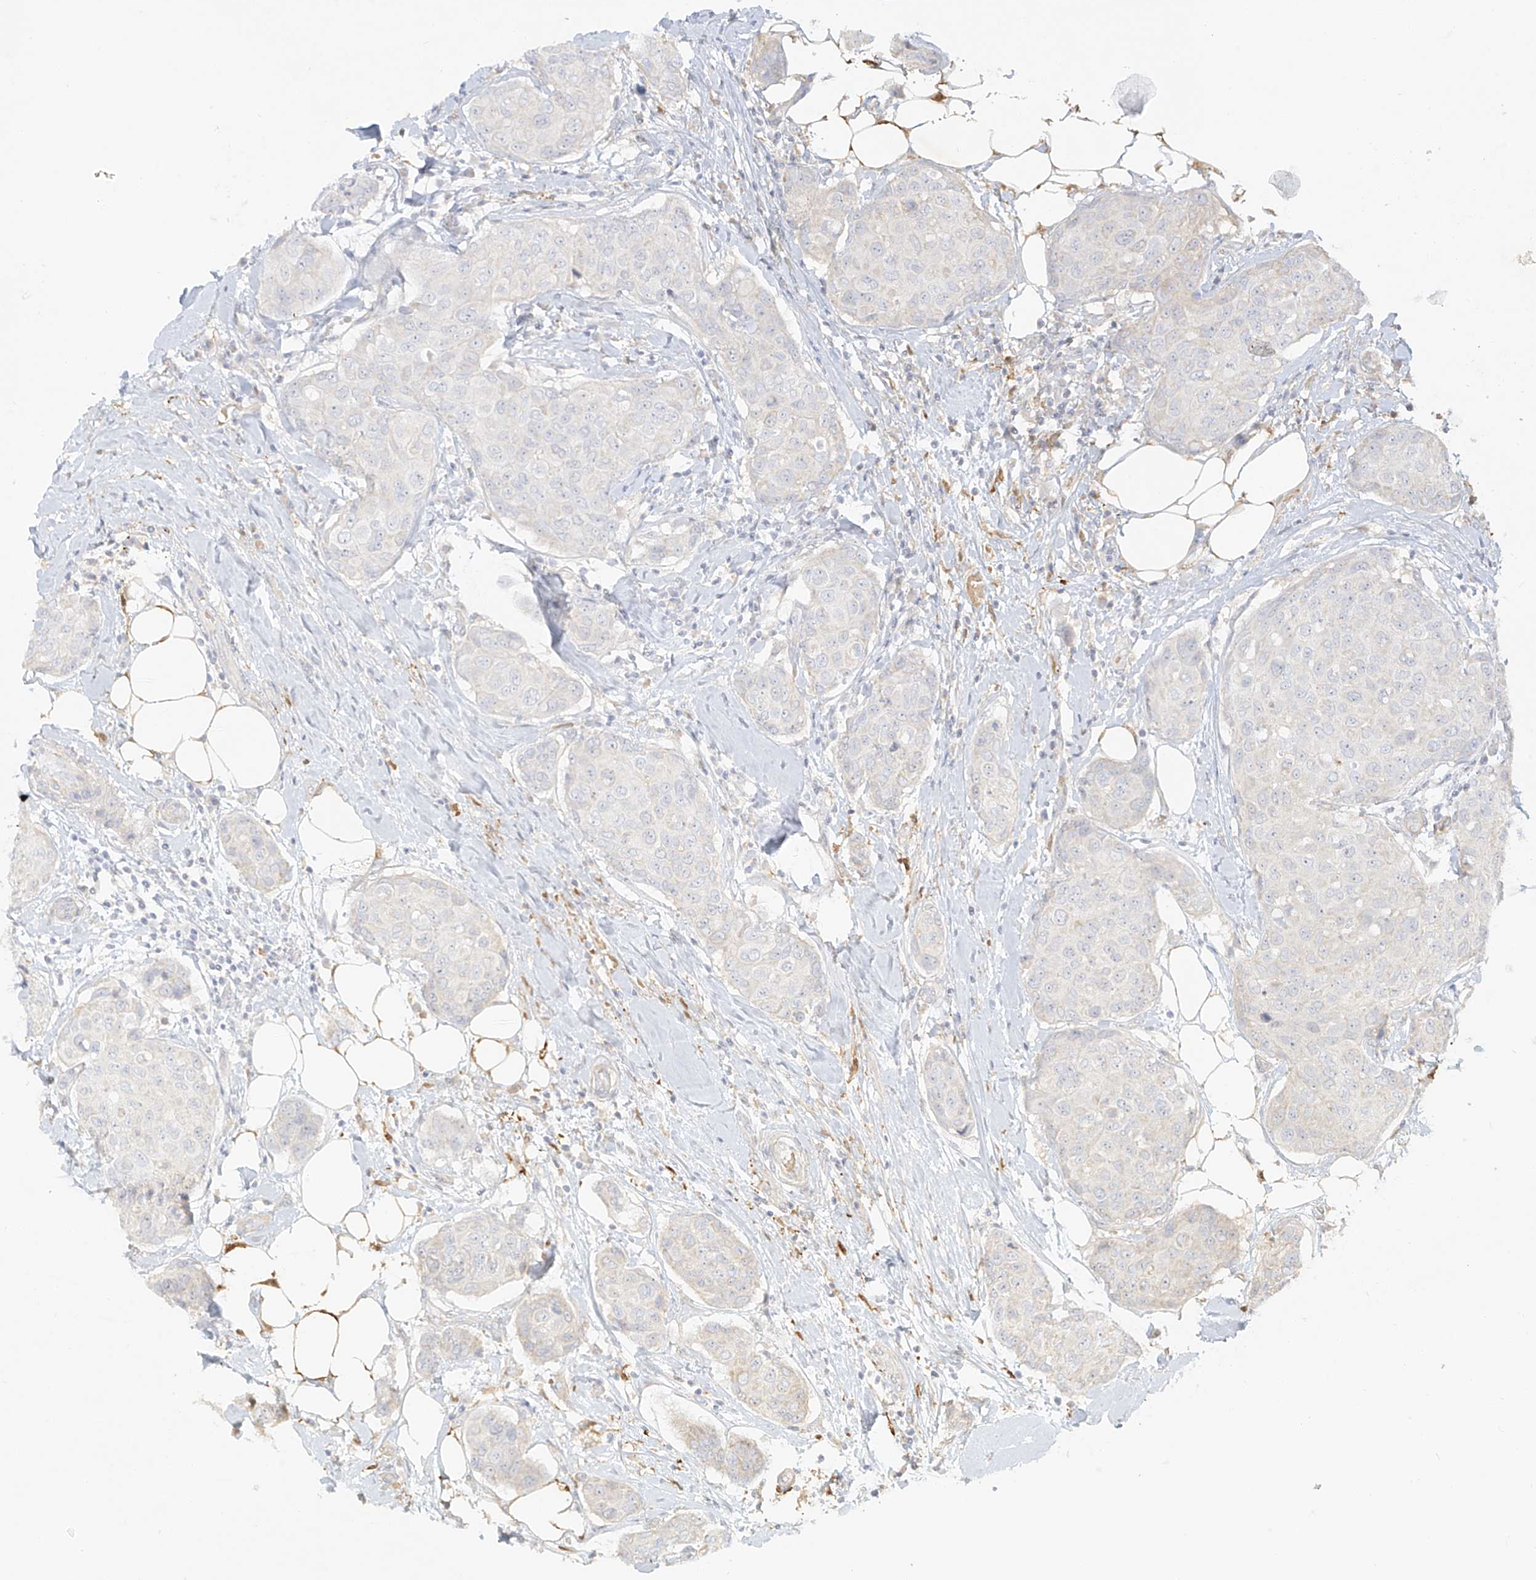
{"staining": {"intensity": "negative", "quantity": "none", "location": "none"}, "tissue": "breast cancer", "cell_type": "Tumor cells", "image_type": "cancer", "snomed": [{"axis": "morphology", "description": "Duct carcinoma"}, {"axis": "topography", "description": "Breast"}], "caption": "Histopathology image shows no significant protein expression in tumor cells of invasive ductal carcinoma (breast).", "gene": "UPK1B", "patient": {"sex": "female", "age": 80}}